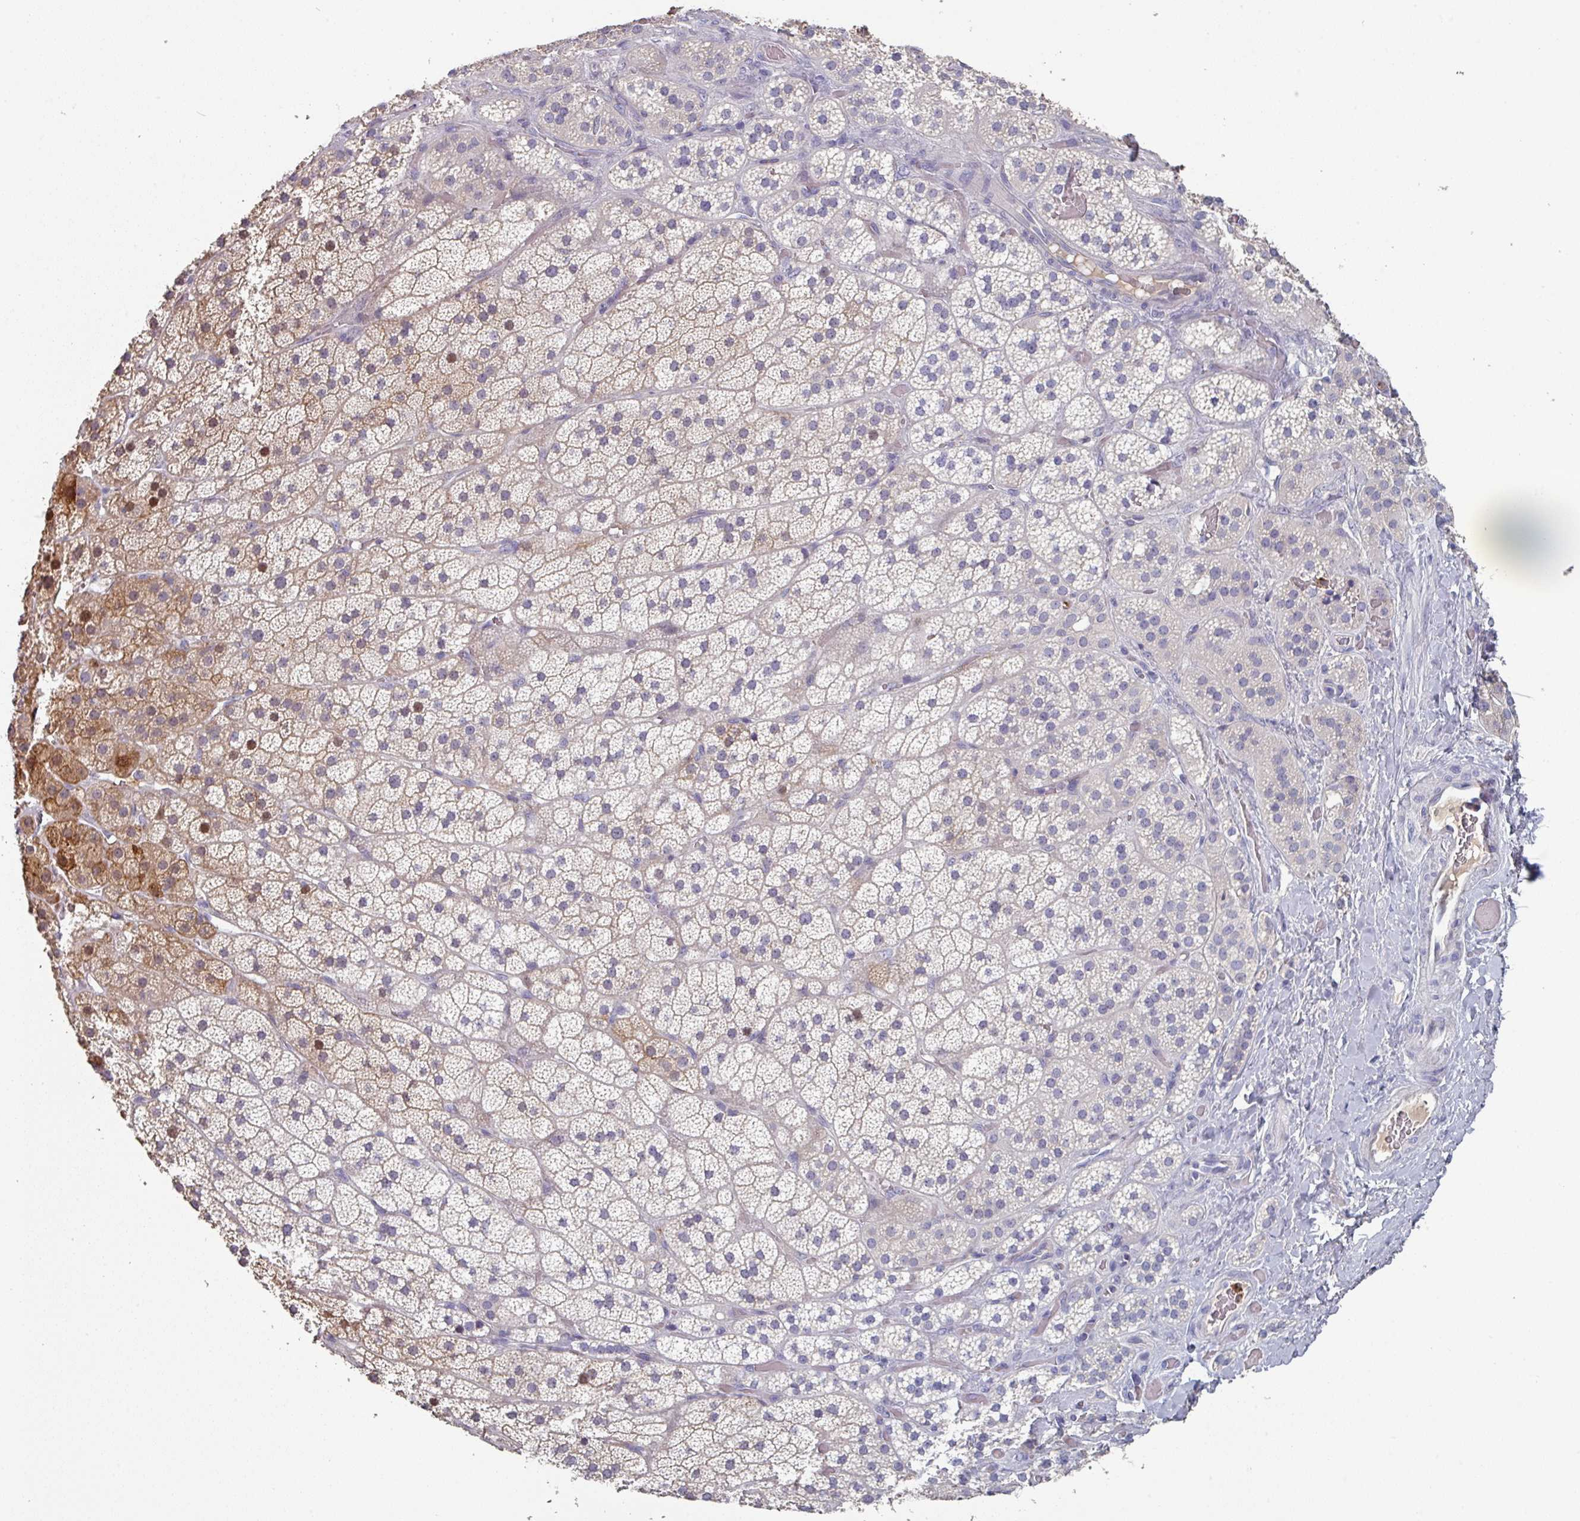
{"staining": {"intensity": "moderate", "quantity": "<25%", "location": "cytoplasmic/membranous,nuclear"}, "tissue": "adrenal gland", "cell_type": "Glandular cells", "image_type": "normal", "snomed": [{"axis": "morphology", "description": "Normal tissue, NOS"}, {"axis": "topography", "description": "Adrenal gland"}], "caption": "Immunohistochemical staining of benign adrenal gland exhibits <25% levels of moderate cytoplasmic/membranous,nuclear protein staining in about <25% of glandular cells. (DAB (3,3'-diaminobenzidine) = brown stain, brightfield microscopy at high magnification).", "gene": "PRAMEF7", "patient": {"sex": "male", "age": 57}}